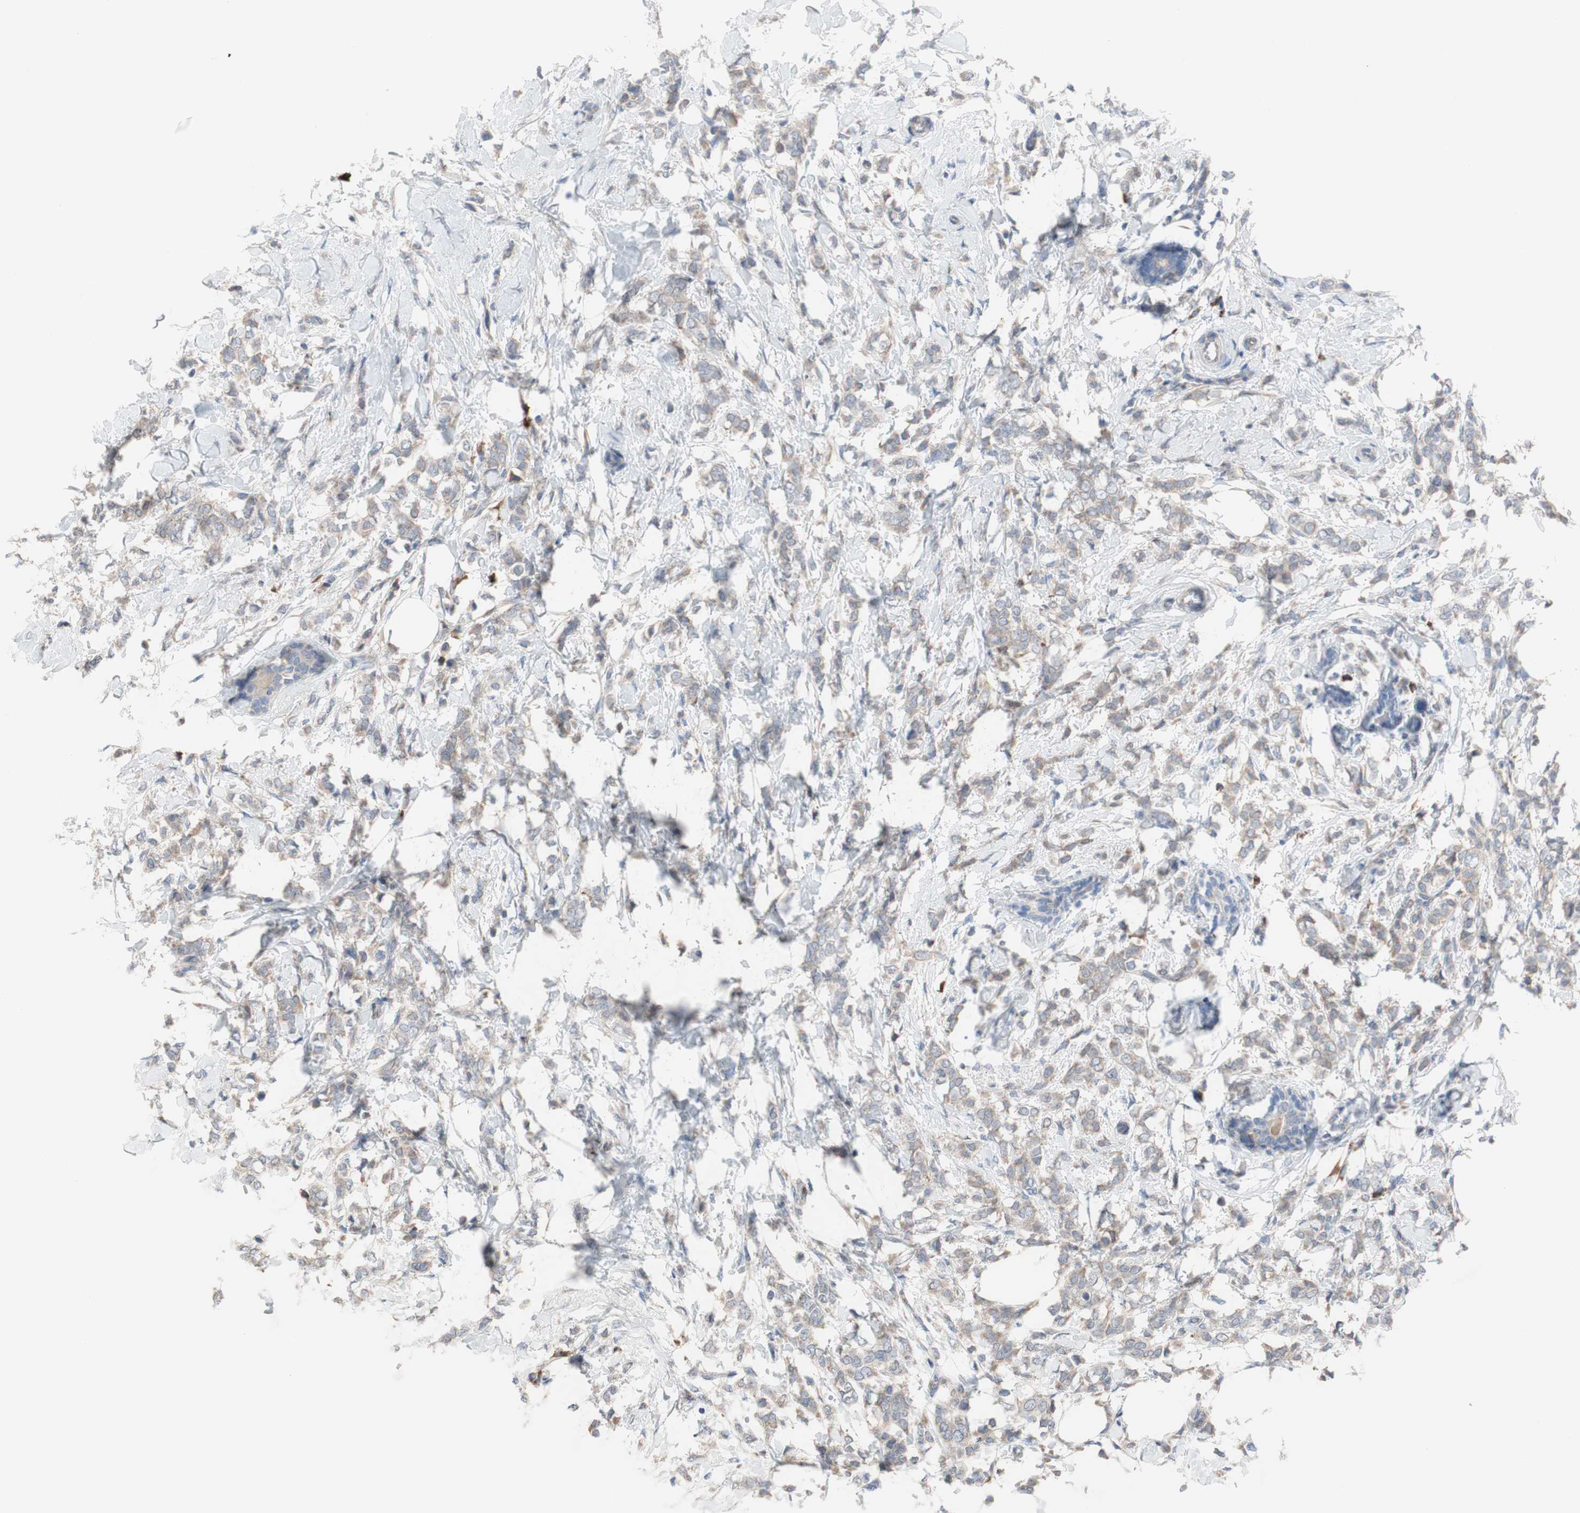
{"staining": {"intensity": "weak", "quantity": ">75%", "location": "cytoplasmic/membranous"}, "tissue": "breast cancer", "cell_type": "Tumor cells", "image_type": "cancer", "snomed": [{"axis": "morphology", "description": "Lobular carcinoma, in situ"}, {"axis": "morphology", "description": "Lobular carcinoma"}, {"axis": "topography", "description": "Breast"}], "caption": "Immunohistochemistry (DAB (3,3'-diaminobenzidine)) staining of human breast lobular carcinoma in situ exhibits weak cytoplasmic/membranous protein expression in approximately >75% of tumor cells.", "gene": "TTC14", "patient": {"sex": "female", "age": 41}}